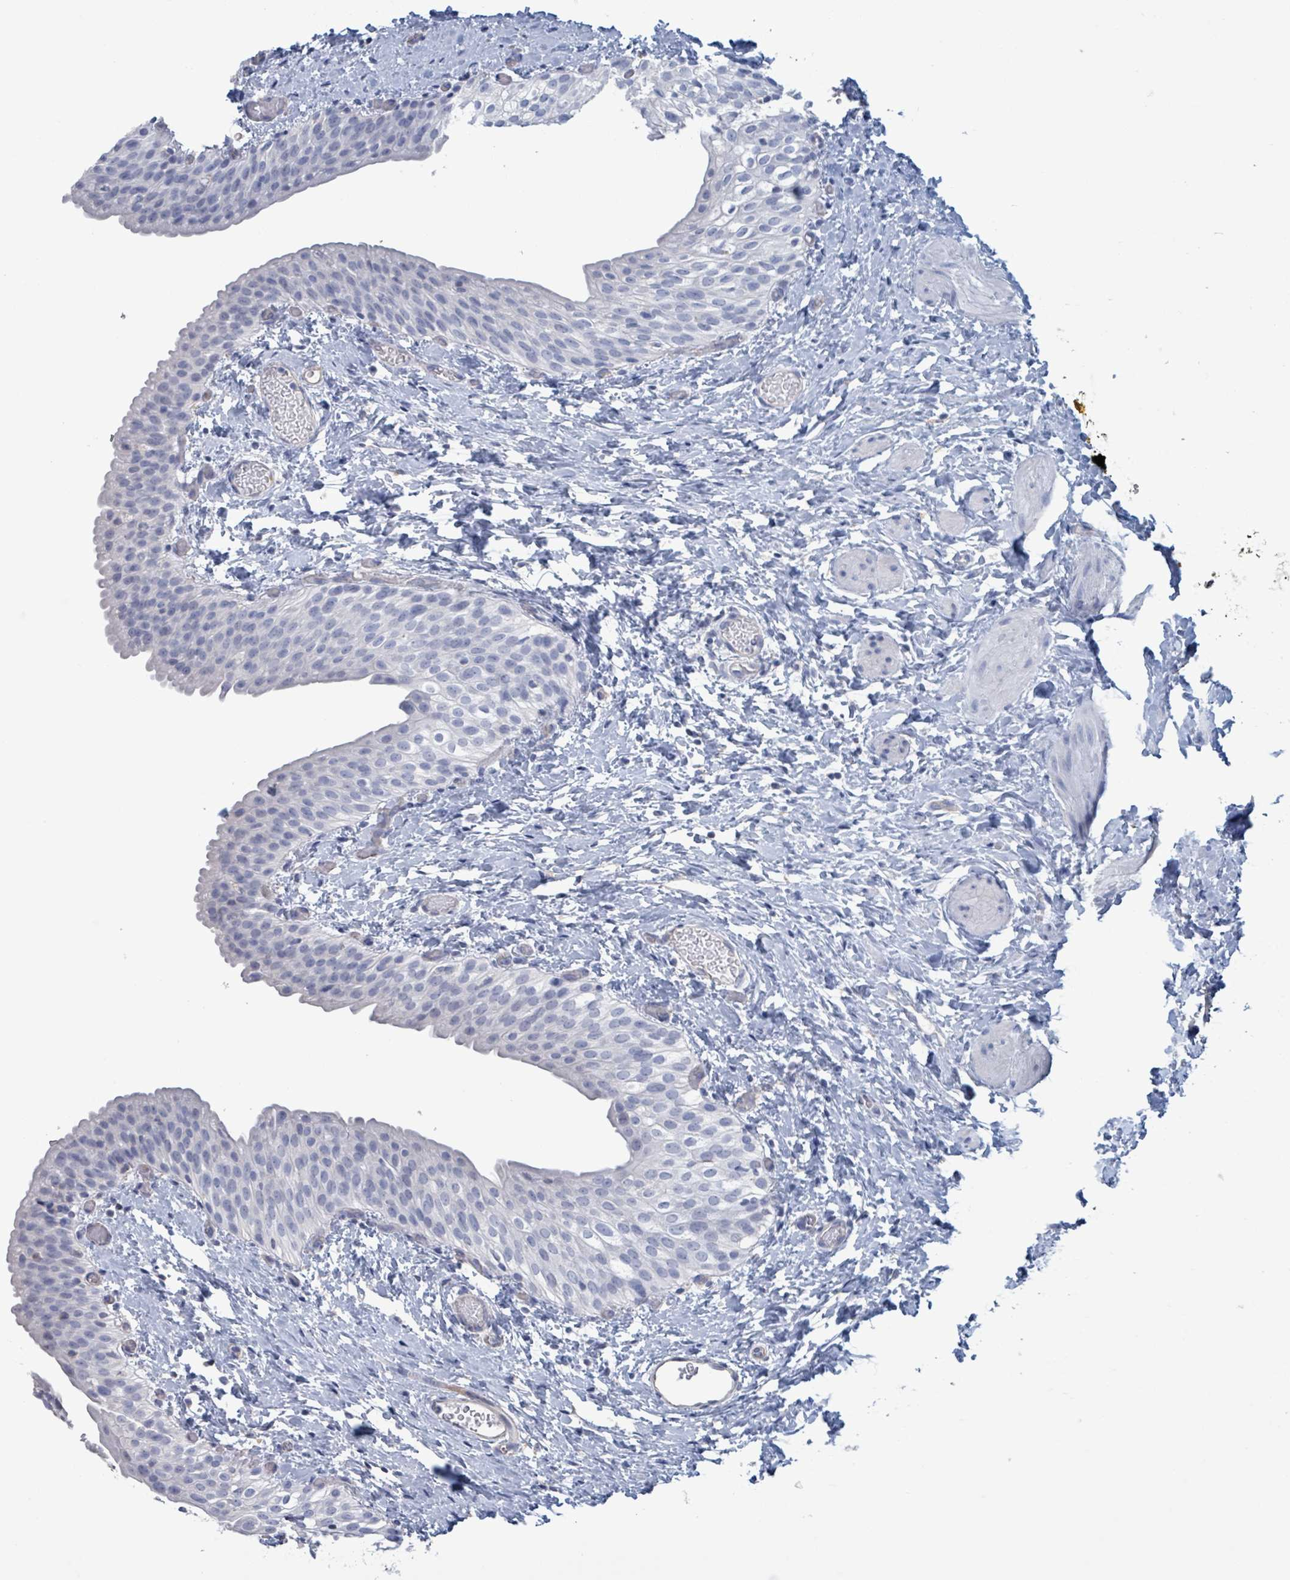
{"staining": {"intensity": "negative", "quantity": "none", "location": "none"}, "tissue": "urinary bladder", "cell_type": "Urothelial cells", "image_type": "normal", "snomed": [{"axis": "morphology", "description": "Normal tissue, NOS"}, {"axis": "topography", "description": "Urinary bladder"}], "caption": "High magnification brightfield microscopy of benign urinary bladder stained with DAB (brown) and counterstained with hematoxylin (blue): urothelial cells show no significant staining. (Brightfield microscopy of DAB immunohistochemistry at high magnification).", "gene": "CT45A10", "patient": {"sex": "male", "age": 1}}